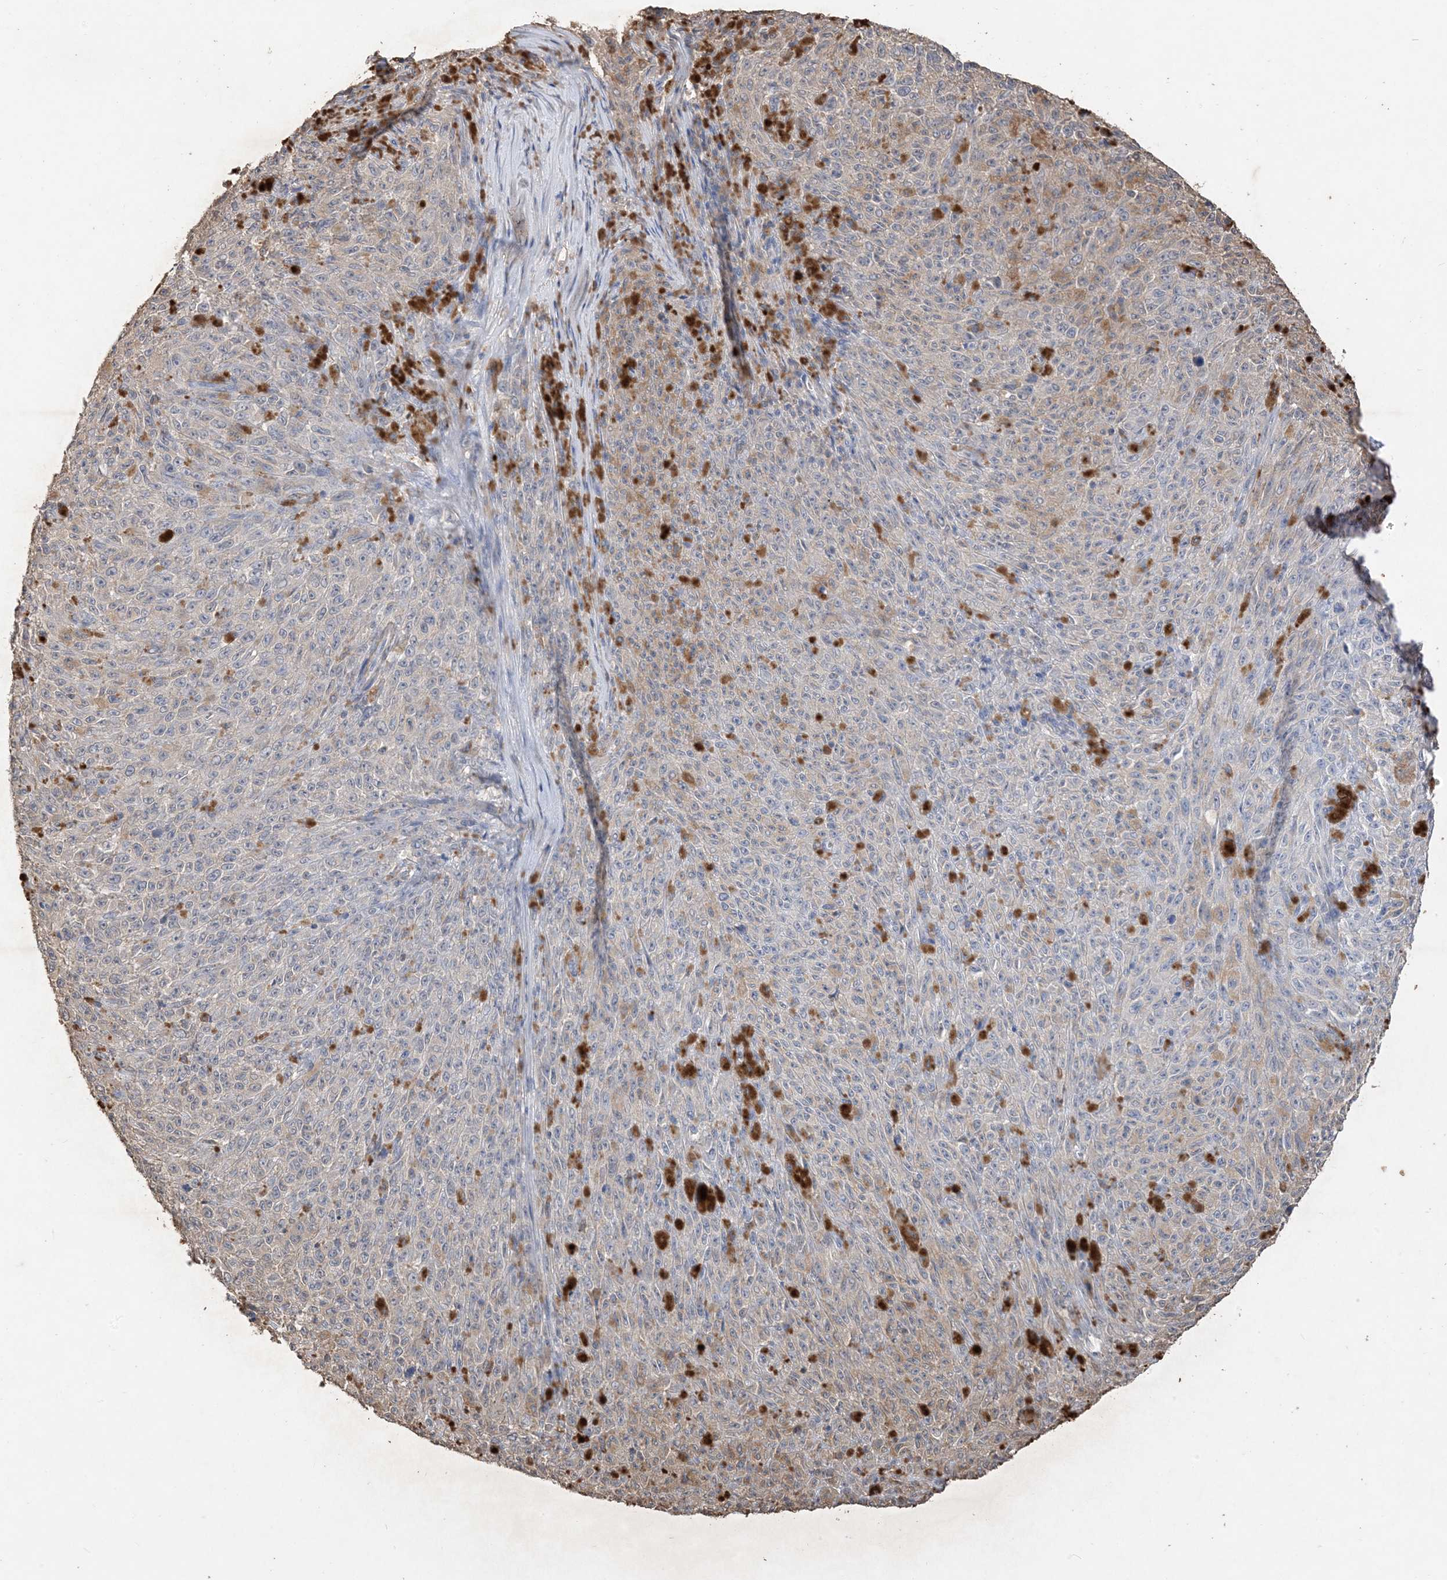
{"staining": {"intensity": "moderate", "quantity": "<25%", "location": "cytoplasmic/membranous"}, "tissue": "melanoma", "cell_type": "Tumor cells", "image_type": "cancer", "snomed": [{"axis": "morphology", "description": "Malignant melanoma, NOS"}, {"axis": "topography", "description": "Skin"}], "caption": "The photomicrograph reveals immunohistochemical staining of malignant melanoma. There is moderate cytoplasmic/membranous positivity is seen in approximately <25% of tumor cells. The staining was performed using DAB, with brown indicating positive protein expression. Nuclei are stained blue with hematoxylin.", "gene": "HPS4", "patient": {"sex": "female", "age": 82}}